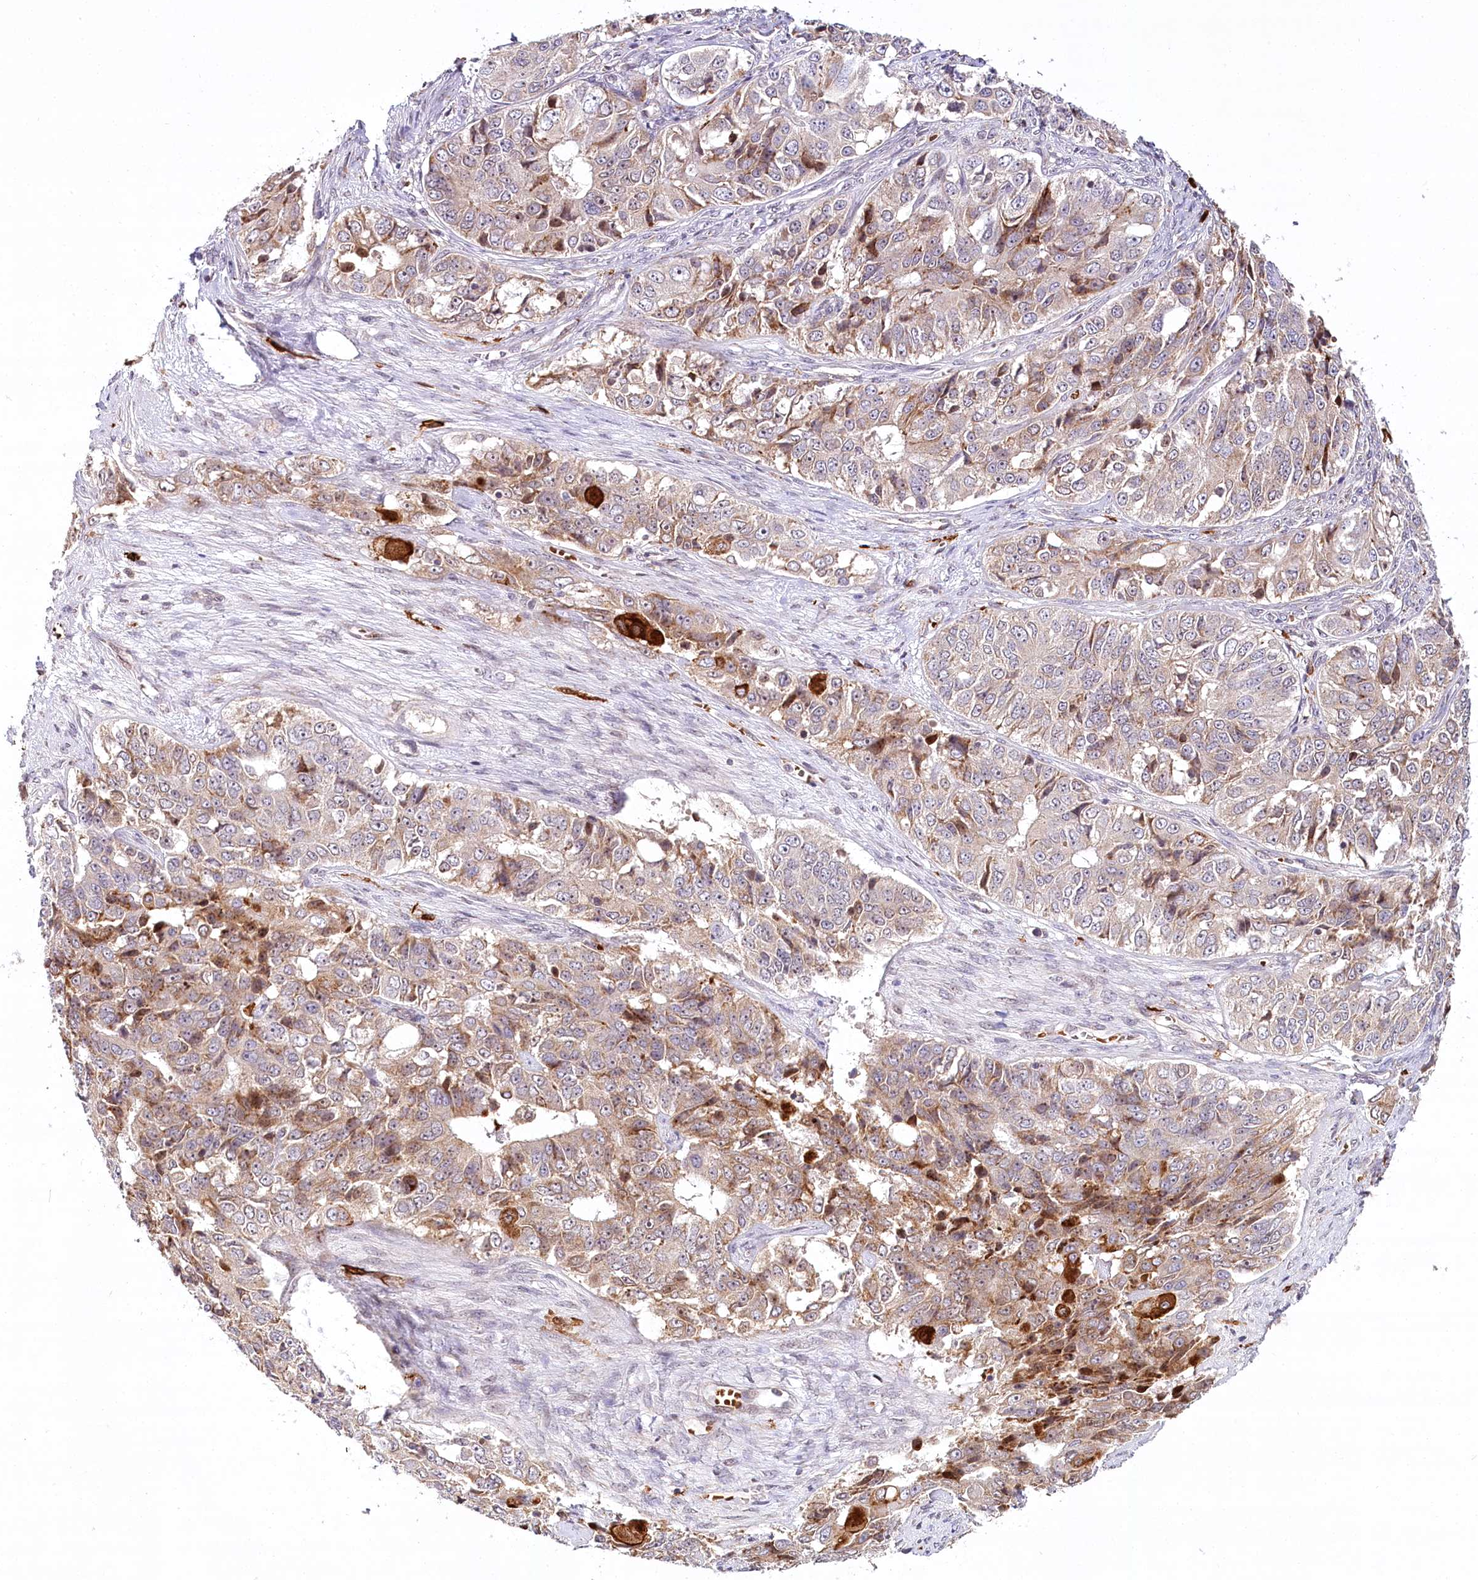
{"staining": {"intensity": "moderate", "quantity": "<25%", "location": "cytoplasmic/membranous,nuclear"}, "tissue": "ovarian cancer", "cell_type": "Tumor cells", "image_type": "cancer", "snomed": [{"axis": "morphology", "description": "Carcinoma, endometroid"}, {"axis": "topography", "description": "Ovary"}], "caption": "IHC histopathology image of ovarian cancer stained for a protein (brown), which shows low levels of moderate cytoplasmic/membranous and nuclear positivity in about <25% of tumor cells.", "gene": "WDR36", "patient": {"sex": "female", "age": 51}}